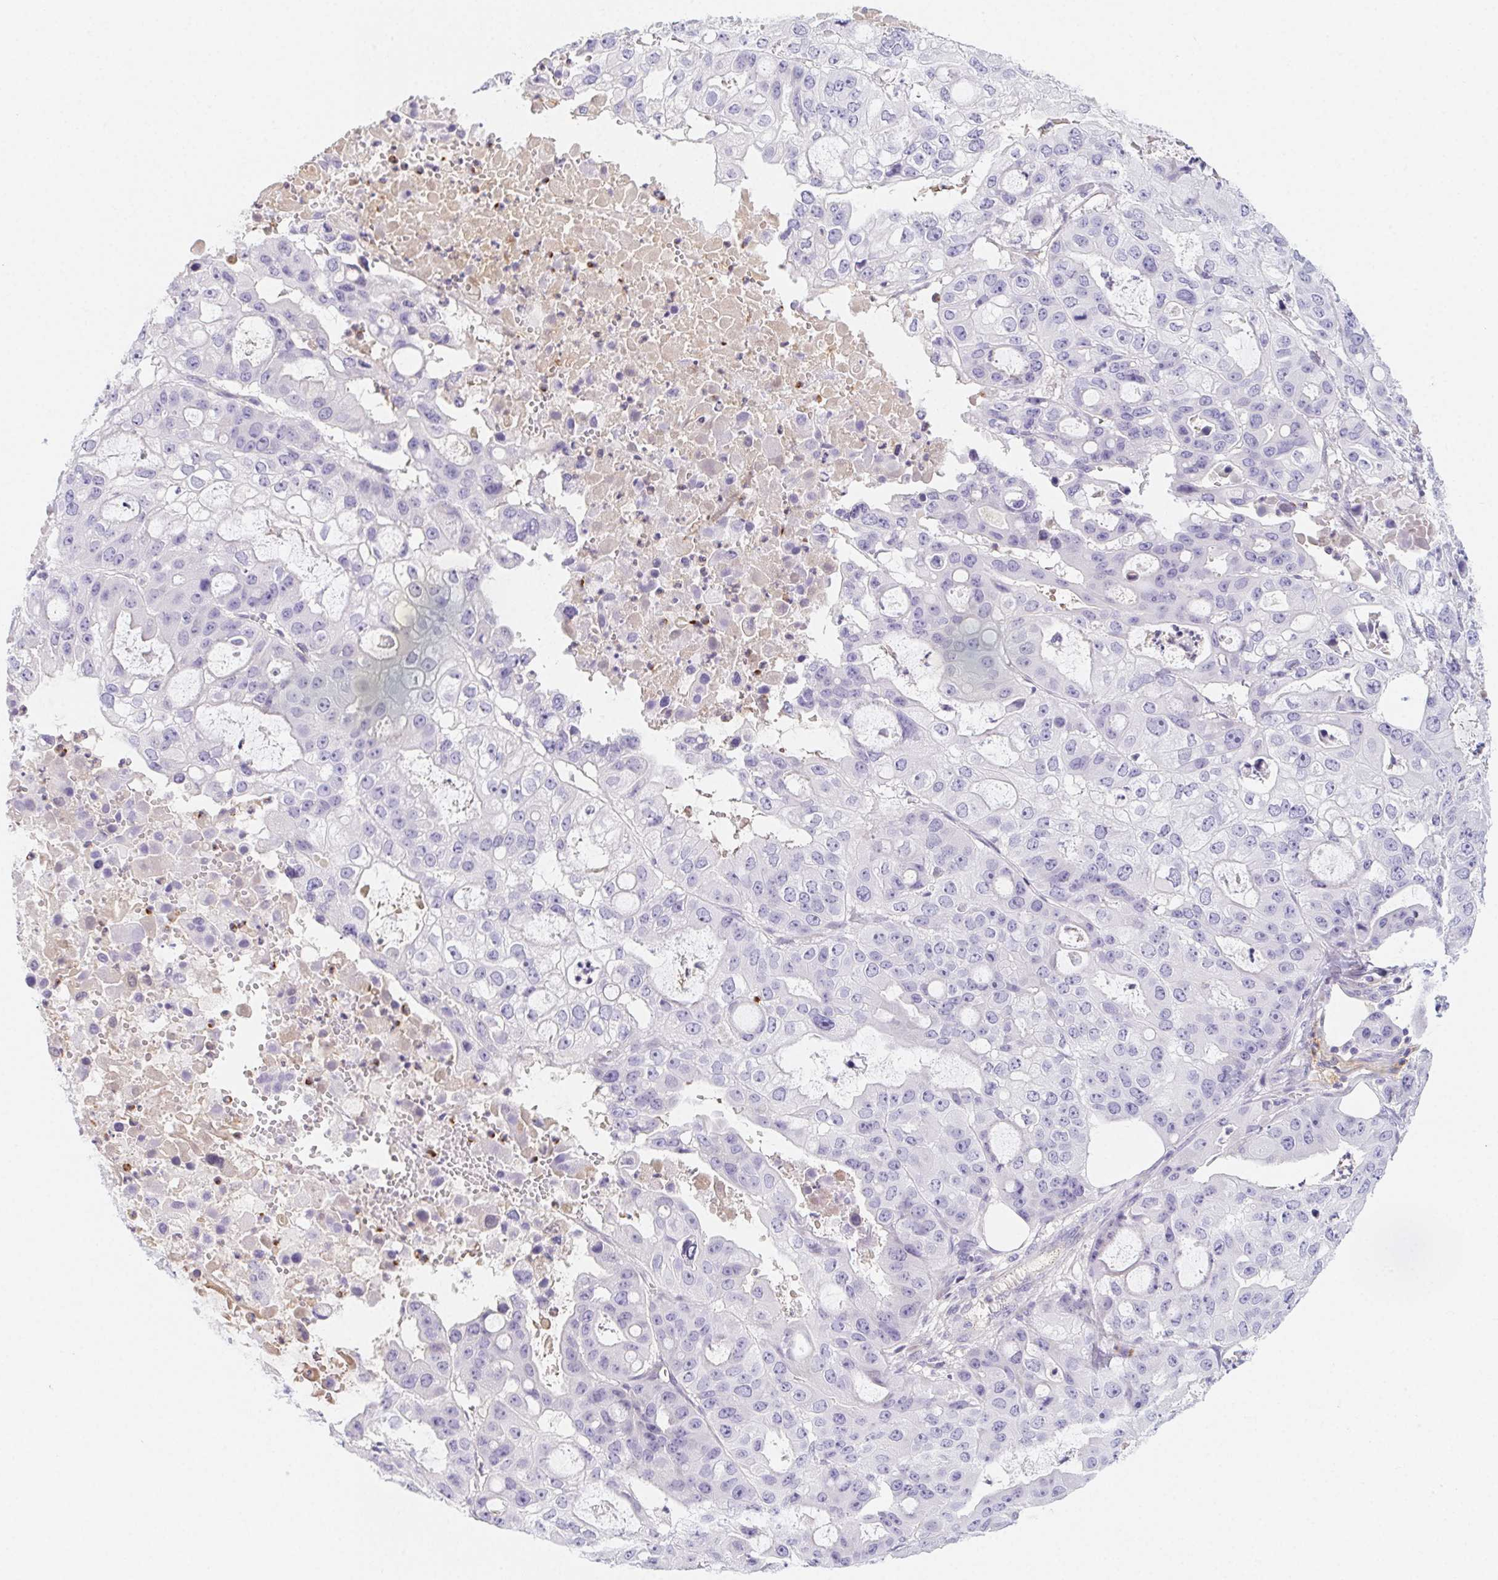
{"staining": {"intensity": "negative", "quantity": "none", "location": "none"}, "tissue": "ovarian cancer", "cell_type": "Tumor cells", "image_type": "cancer", "snomed": [{"axis": "morphology", "description": "Cystadenocarcinoma, serous, NOS"}, {"axis": "topography", "description": "Ovary"}], "caption": "A histopathology image of human ovarian serous cystadenocarcinoma is negative for staining in tumor cells. Nuclei are stained in blue.", "gene": "ITIH2", "patient": {"sex": "female", "age": 56}}